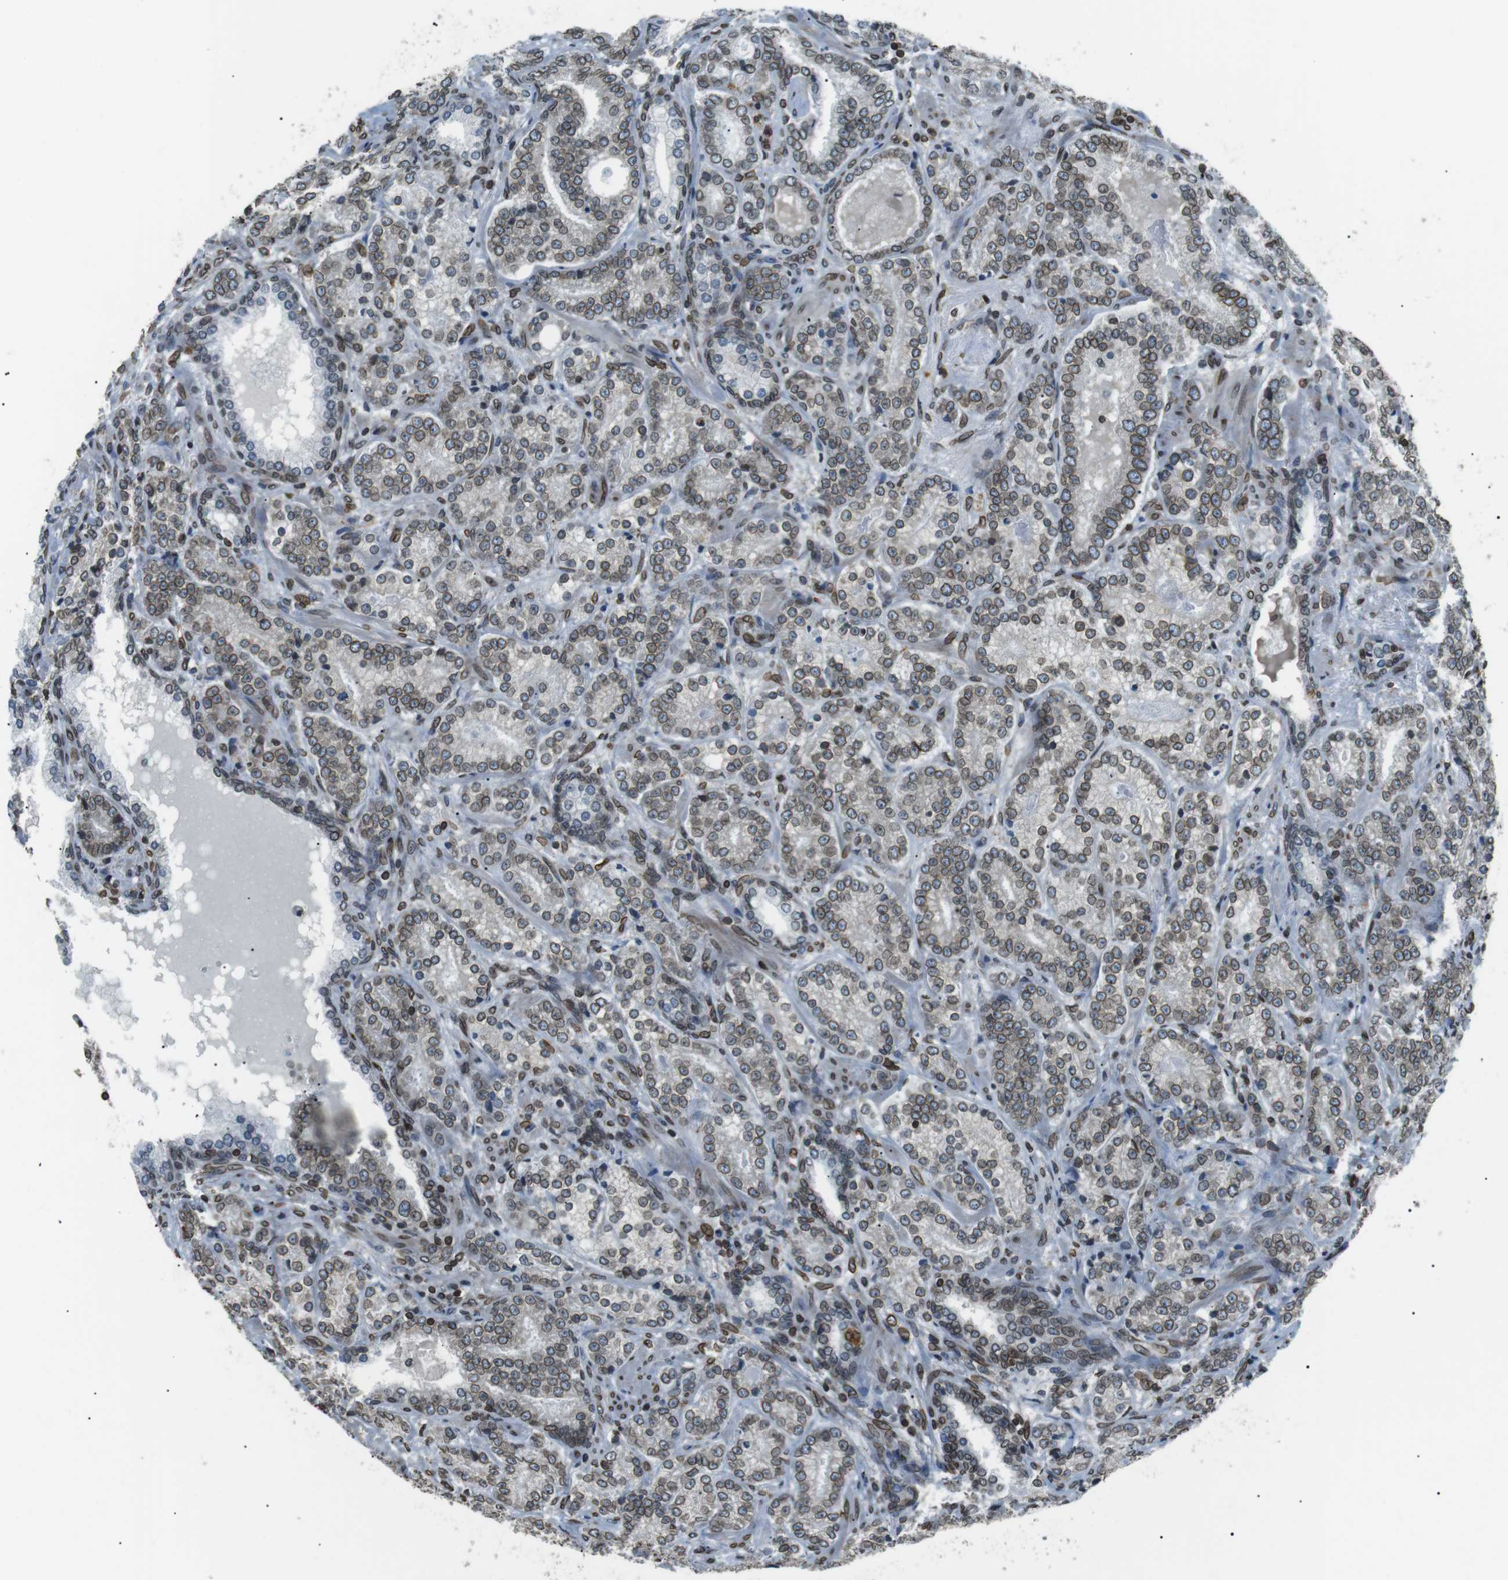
{"staining": {"intensity": "moderate", "quantity": ">75%", "location": "cytoplasmic/membranous,nuclear"}, "tissue": "prostate cancer", "cell_type": "Tumor cells", "image_type": "cancer", "snomed": [{"axis": "morphology", "description": "Adenocarcinoma, High grade"}, {"axis": "topography", "description": "Prostate"}], "caption": "Prostate cancer (high-grade adenocarcinoma) stained with a protein marker shows moderate staining in tumor cells.", "gene": "TMX4", "patient": {"sex": "male", "age": 61}}